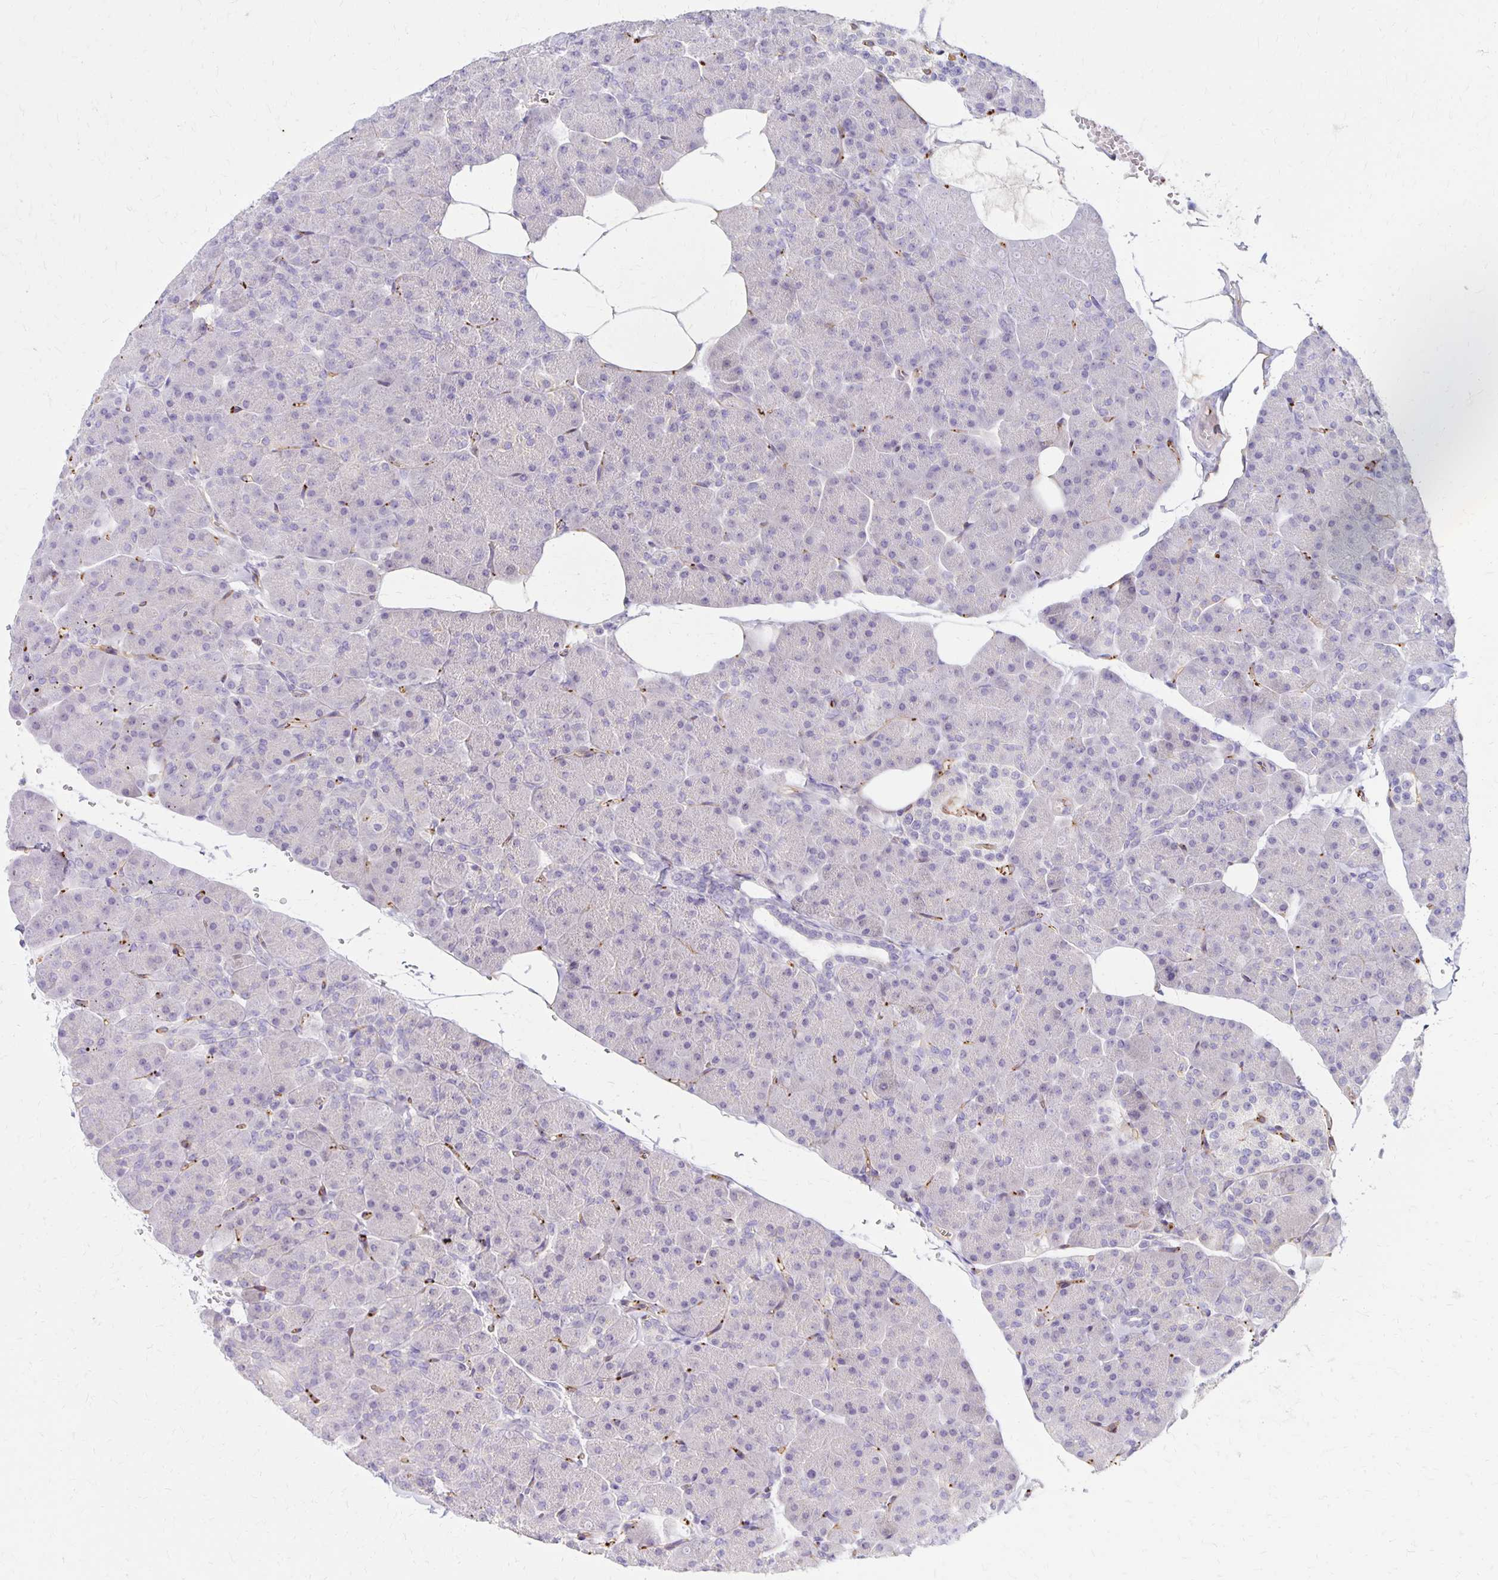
{"staining": {"intensity": "negative", "quantity": "none", "location": "none"}, "tissue": "pancreas", "cell_type": "Exocrine glandular cells", "image_type": "normal", "snomed": [{"axis": "morphology", "description": "Normal tissue, NOS"}, {"axis": "topography", "description": "Pancreas"}], "caption": "The immunohistochemistry micrograph has no significant positivity in exocrine glandular cells of pancreas. (DAB (3,3'-diaminobenzidine) immunohistochemistry with hematoxylin counter stain).", "gene": "TTYH1", "patient": {"sex": "male", "age": 35}}